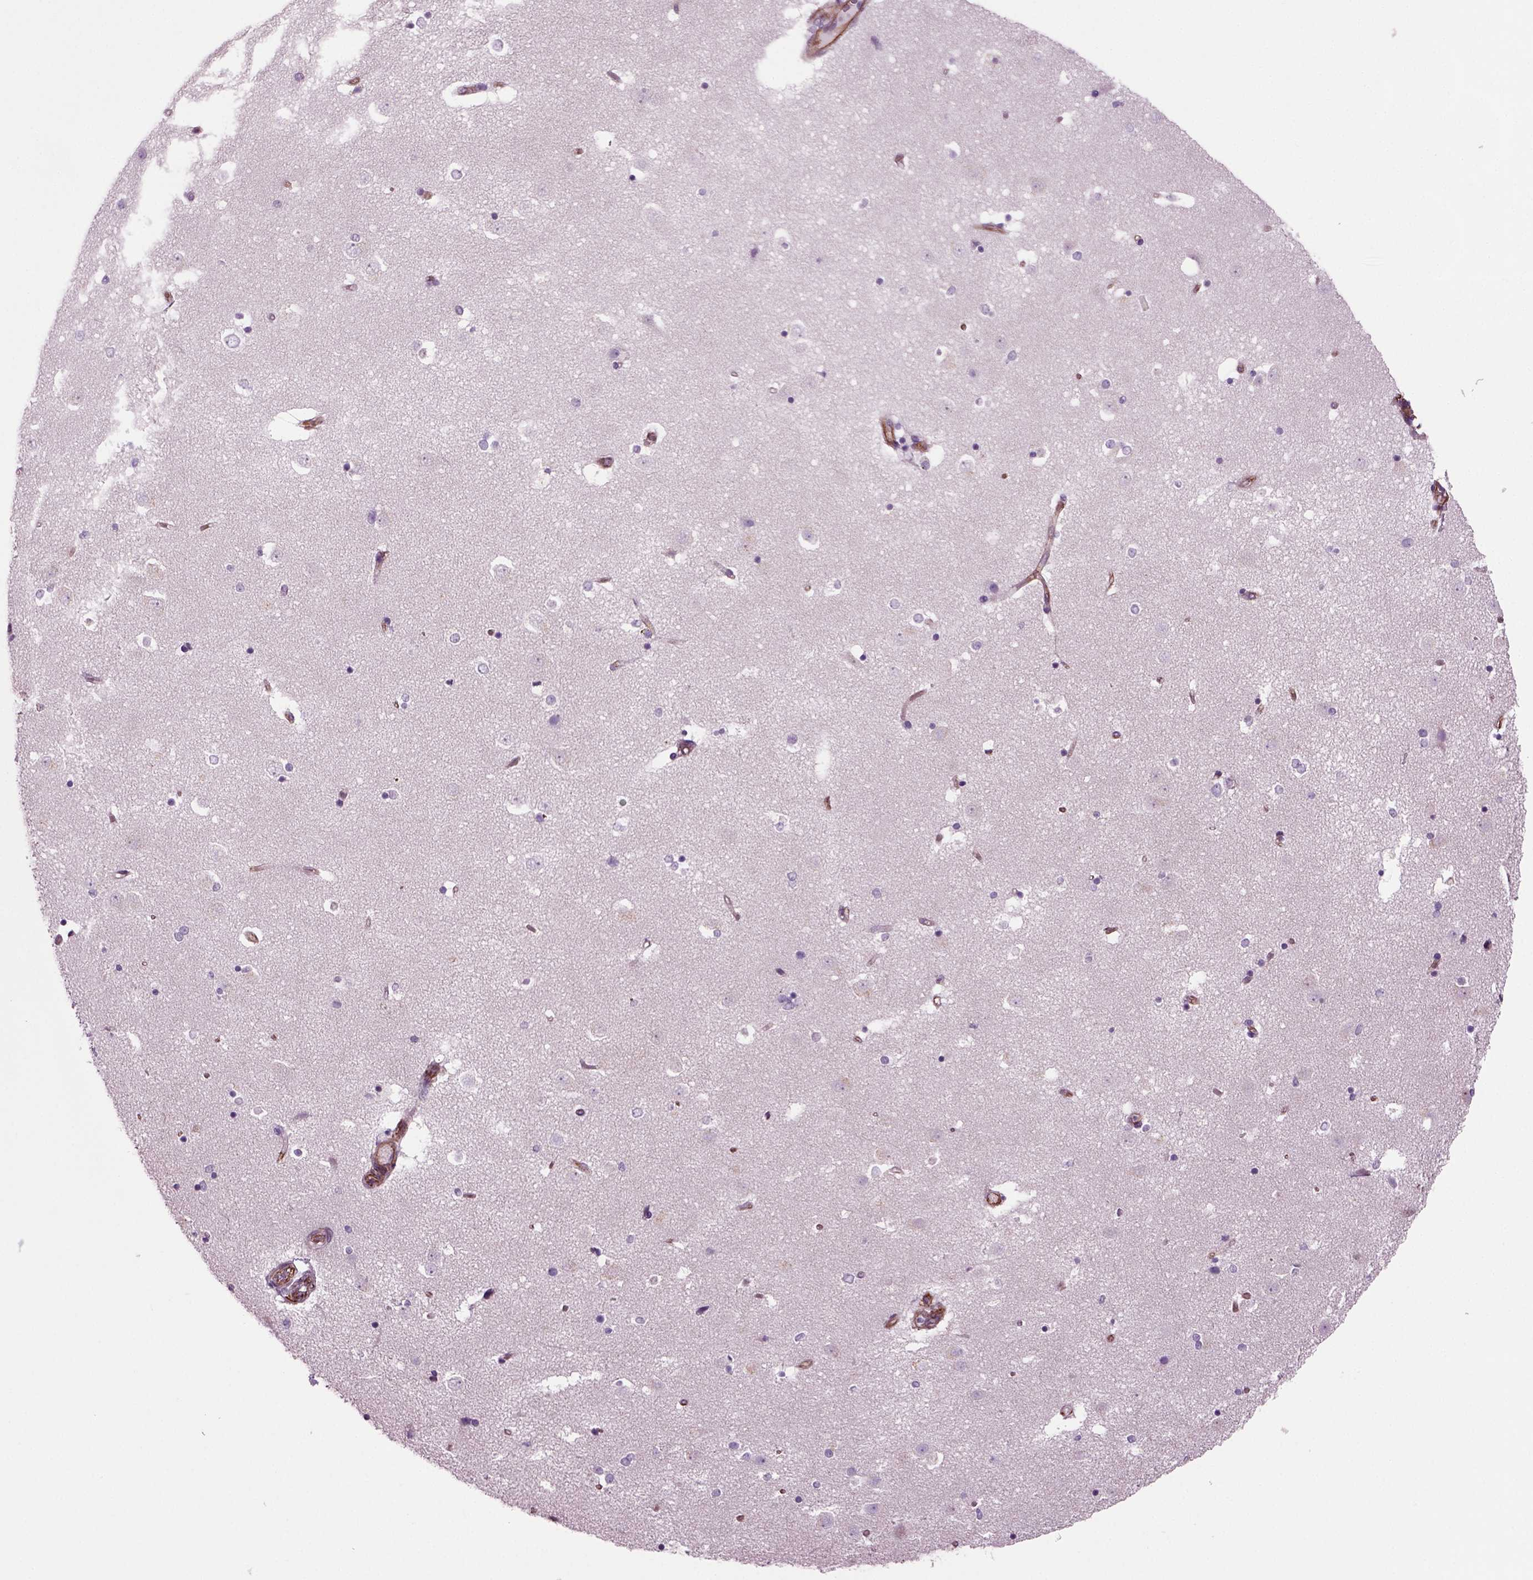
{"staining": {"intensity": "negative", "quantity": "none", "location": "none"}, "tissue": "caudate", "cell_type": "Glial cells", "image_type": "normal", "snomed": [{"axis": "morphology", "description": "Normal tissue, NOS"}, {"axis": "topography", "description": "Lateral ventricle wall"}], "caption": "This is an immunohistochemistry (IHC) image of benign caudate. There is no expression in glial cells.", "gene": "ACER3", "patient": {"sex": "male", "age": 51}}